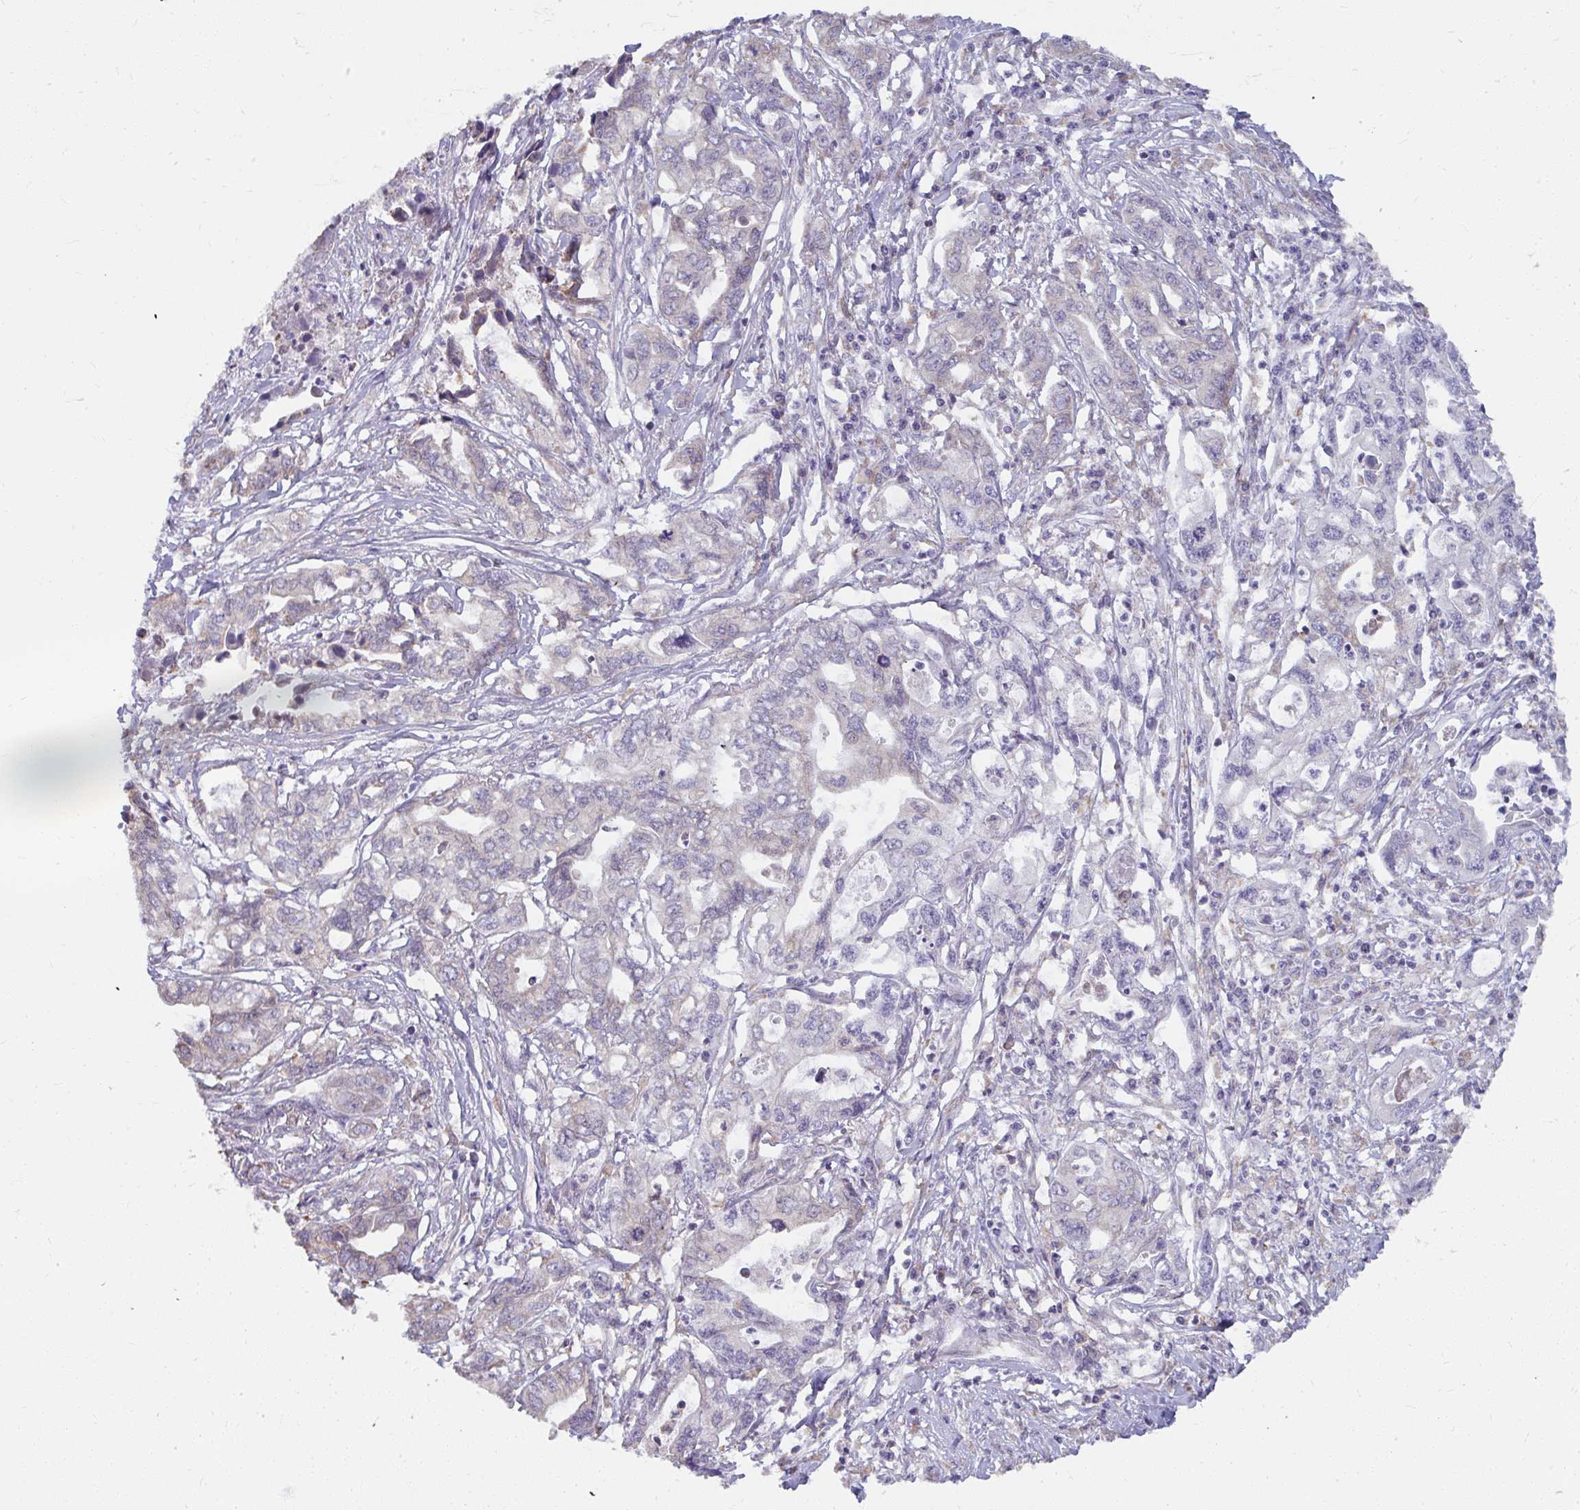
{"staining": {"intensity": "negative", "quantity": "none", "location": "none"}, "tissue": "pancreatic cancer", "cell_type": "Tumor cells", "image_type": "cancer", "snomed": [{"axis": "morphology", "description": "Adenocarcinoma, NOS"}, {"axis": "topography", "description": "Pancreas"}], "caption": "The immunohistochemistry (IHC) histopathology image has no significant staining in tumor cells of adenocarcinoma (pancreatic) tissue.", "gene": "NMNAT1", "patient": {"sex": "male", "age": 68}}